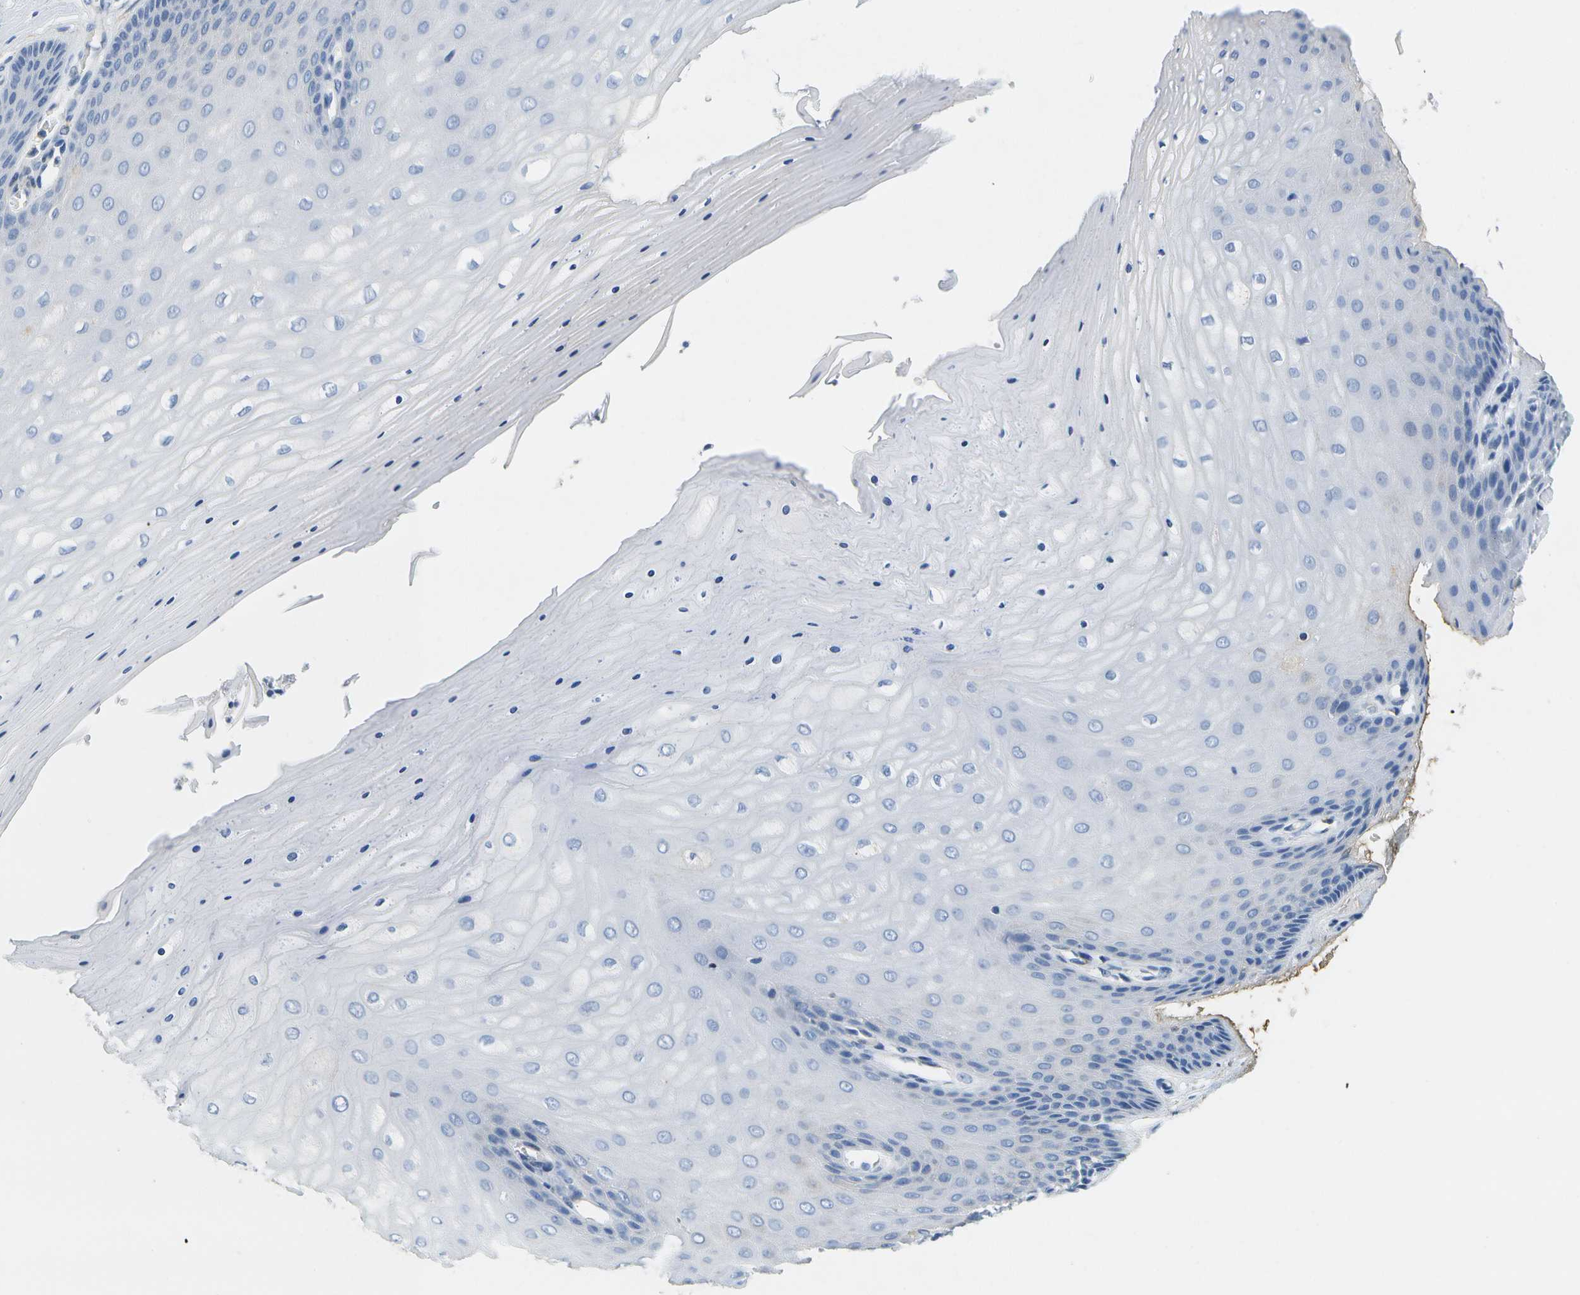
{"staining": {"intensity": "negative", "quantity": "none", "location": "none"}, "tissue": "cervix", "cell_type": "Glandular cells", "image_type": "normal", "snomed": [{"axis": "morphology", "description": "Normal tissue, NOS"}, {"axis": "topography", "description": "Cervix"}], "caption": "The histopathology image reveals no staining of glandular cells in unremarkable cervix. (DAB (3,3'-diaminobenzidine) immunohistochemistry, high magnification).", "gene": "SERPINA1", "patient": {"sex": "female", "age": 55}}